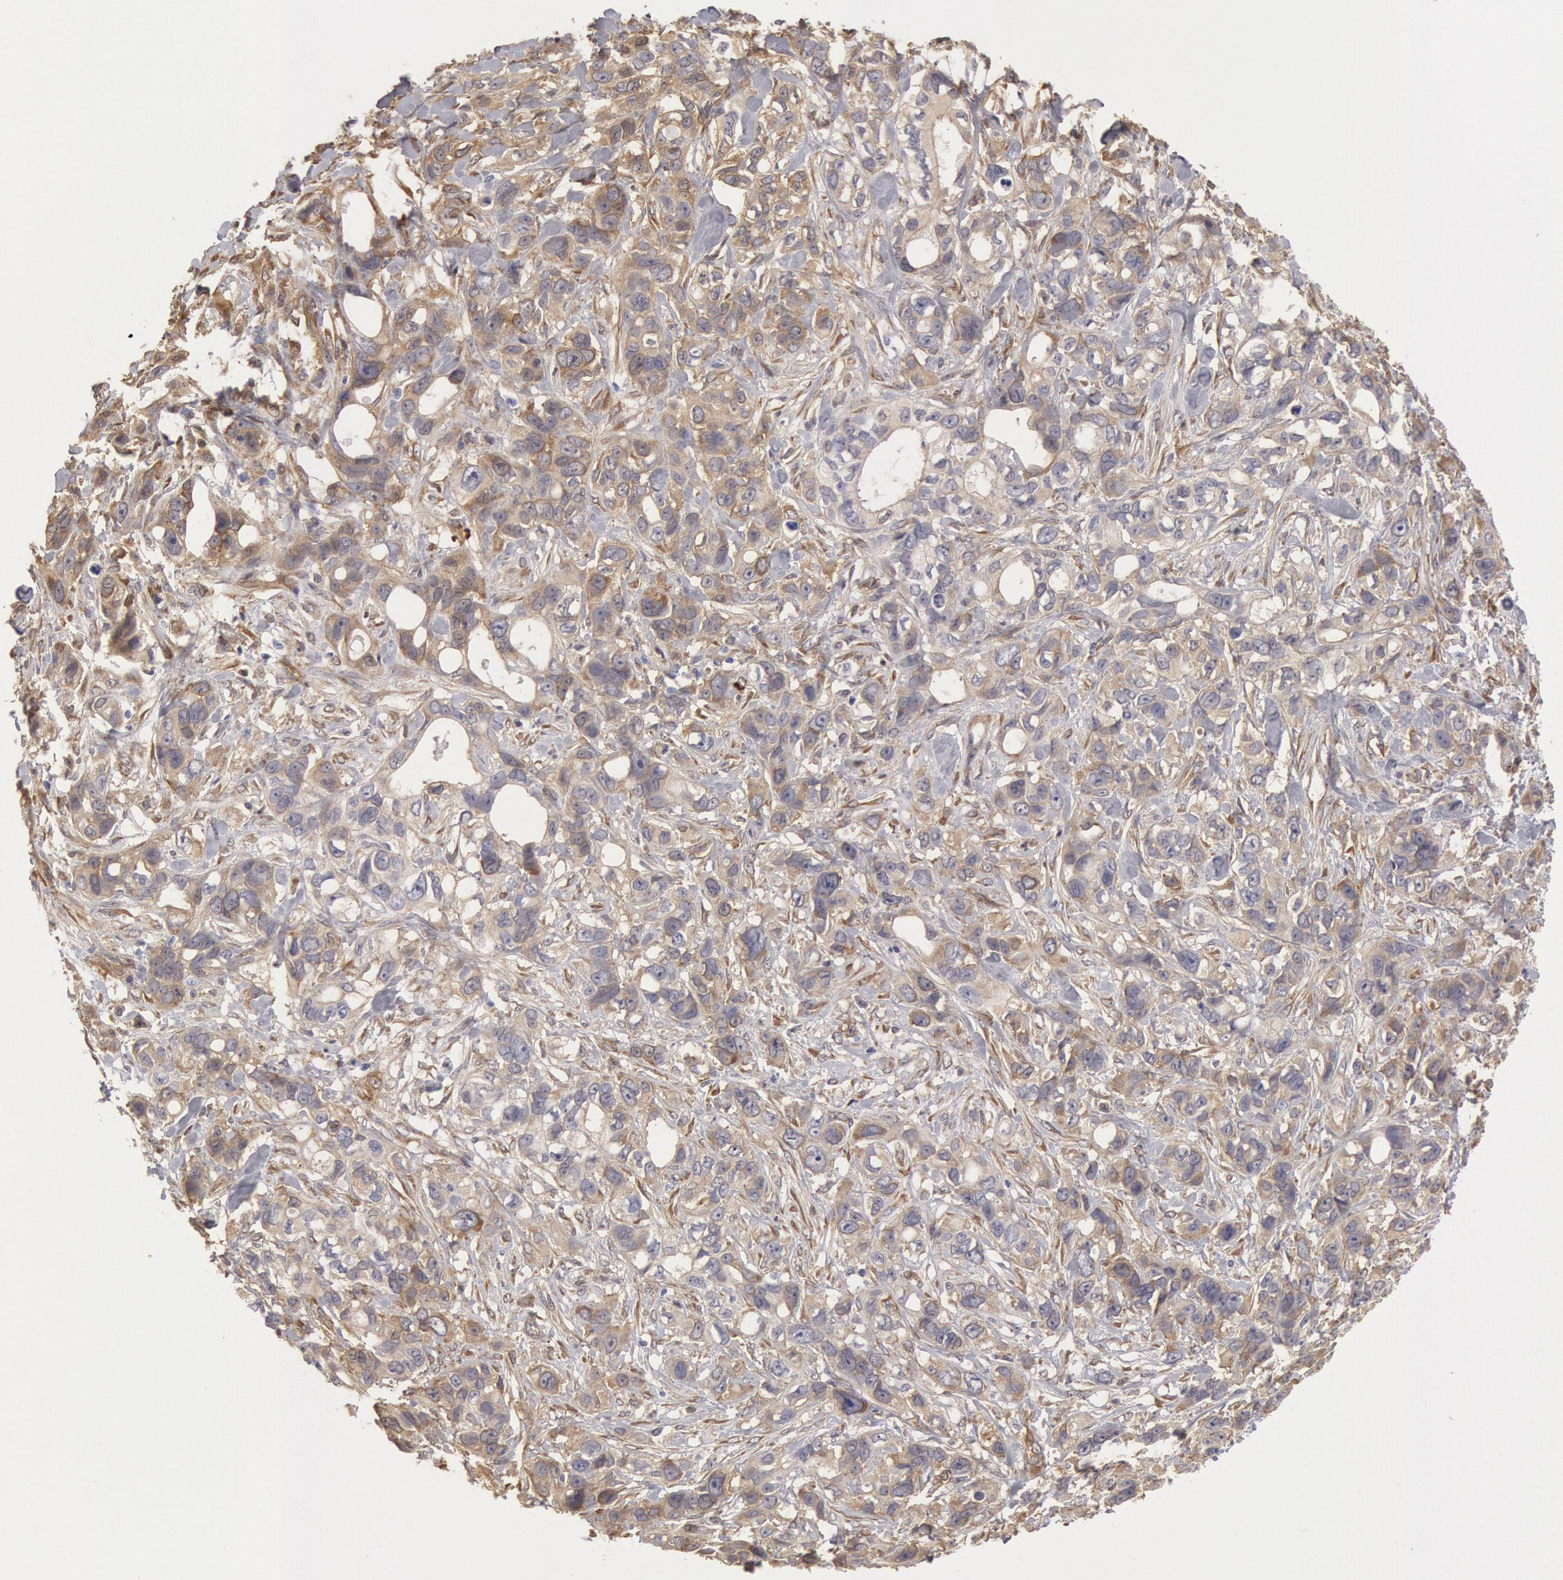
{"staining": {"intensity": "moderate", "quantity": "25%-75%", "location": "cytoplasmic/membranous"}, "tissue": "stomach cancer", "cell_type": "Tumor cells", "image_type": "cancer", "snomed": [{"axis": "morphology", "description": "Adenocarcinoma, NOS"}, {"axis": "topography", "description": "Stomach, upper"}], "caption": "Immunohistochemical staining of human stomach adenocarcinoma demonstrates medium levels of moderate cytoplasmic/membranous staining in about 25%-75% of tumor cells. The staining was performed using DAB, with brown indicating positive protein expression. Nuclei are stained blue with hematoxylin.", "gene": "CCDC50", "patient": {"sex": "male", "age": 47}}